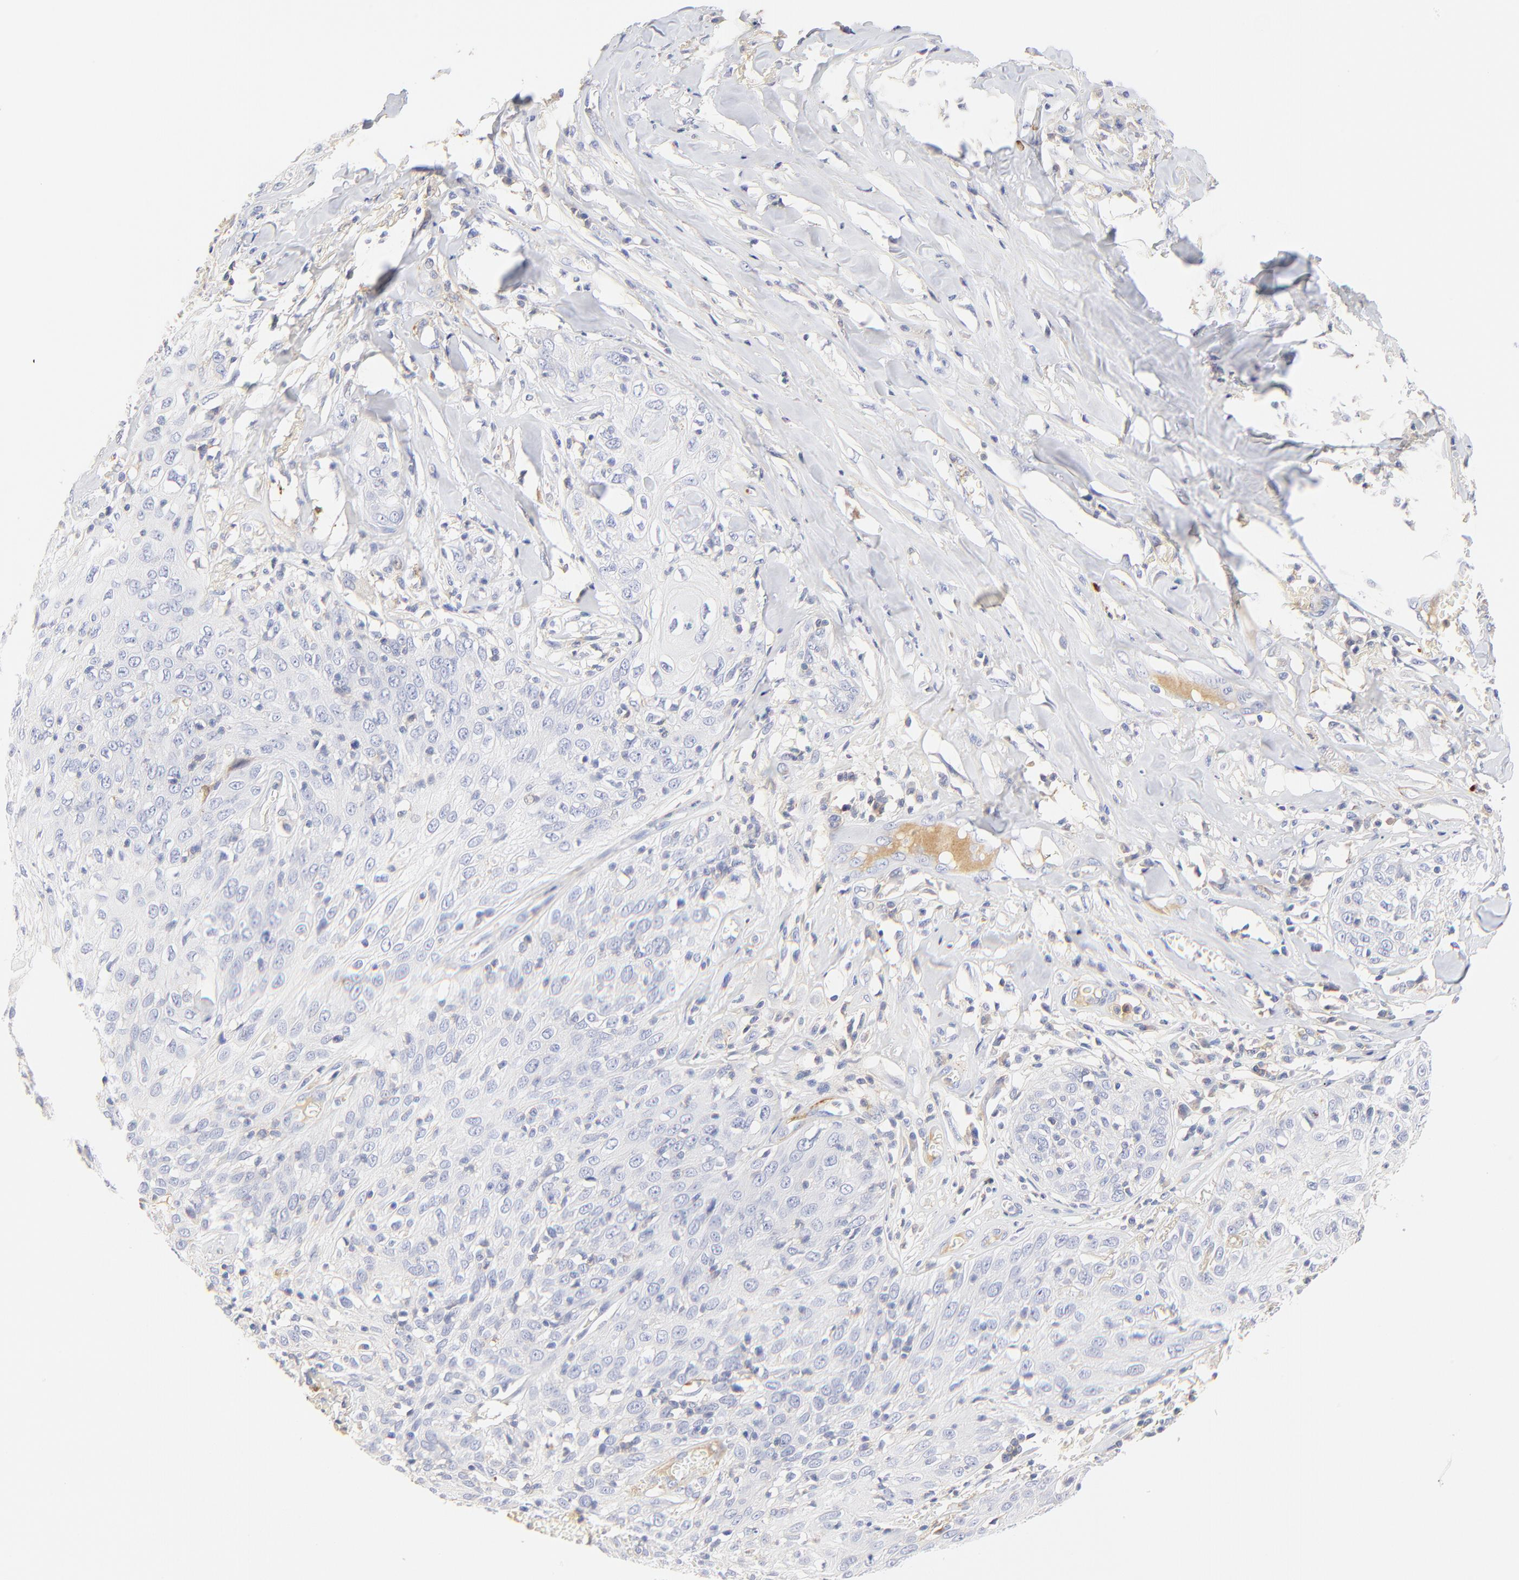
{"staining": {"intensity": "negative", "quantity": "none", "location": "none"}, "tissue": "skin cancer", "cell_type": "Tumor cells", "image_type": "cancer", "snomed": [{"axis": "morphology", "description": "Squamous cell carcinoma, NOS"}, {"axis": "topography", "description": "Skin"}], "caption": "Immunohistochemistry photomicrograph of neoplastic tissue: human skin squamous cell carcinoma stained with DAB reveals no significant protein expression in tumor cells.", "gene": "MDGA2", "patient": {"sex": "male", "age": 65}}